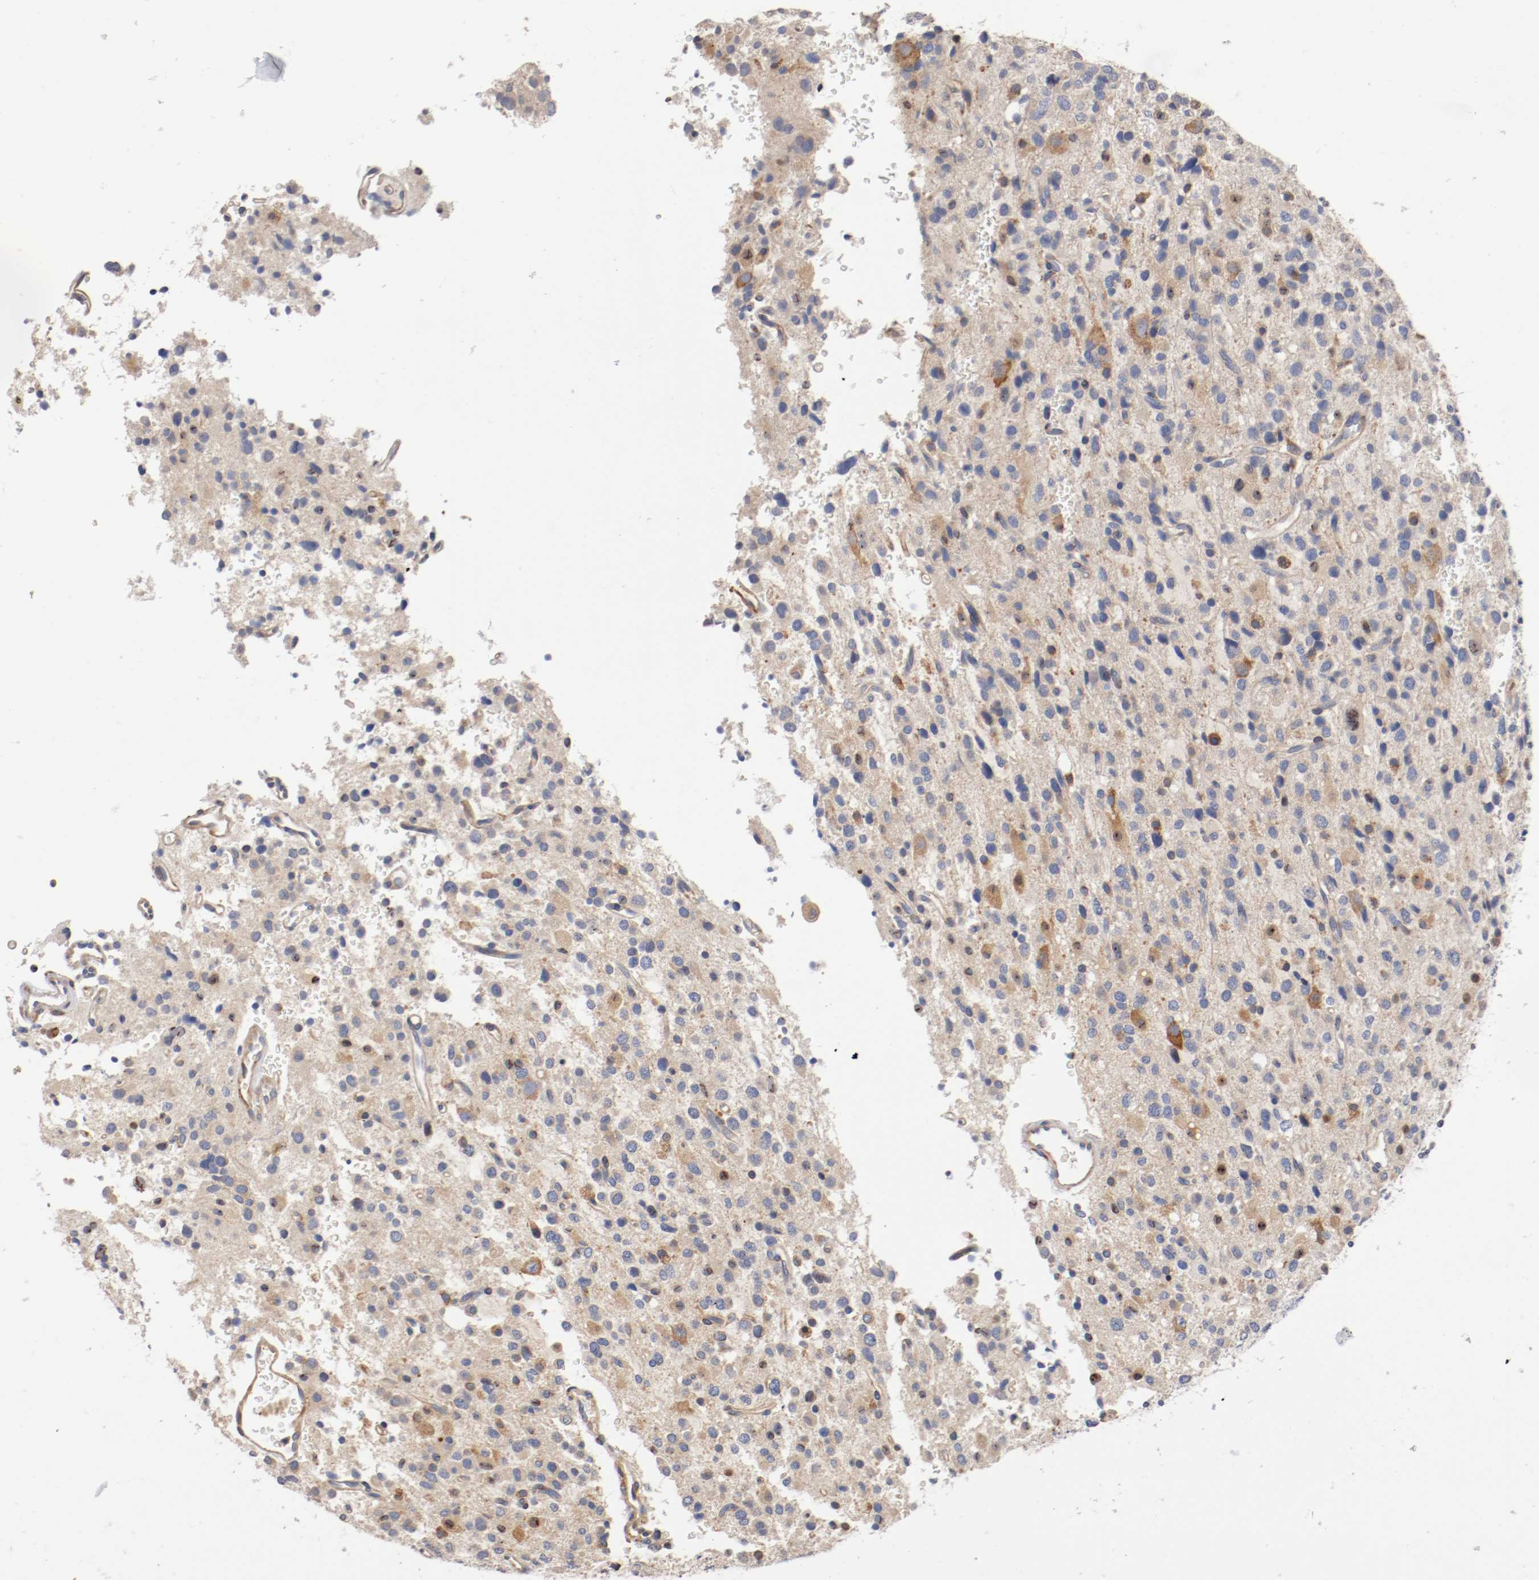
{"staining": {"intensity": "weak", "quantity": ">75%", "location": "cytoplasmic/membranous"}, "tissue": "glioma", "cell_type": "Tumor cells", "image_type": "cancer", "snomed": [{"axis": "morphology", "description": "Glioma, malignant, High grade"}, {"axis": "topography", "description": "Brain"}], "caption": "Glioma stained with DAB immunohistochemistry (IHC) reveals low levels of weak cytoplasmic/membranous staining in approximately >75% of tumor cells.", "gene": "TNFSF13", "patient": {"sex": "male", "age": 47}}